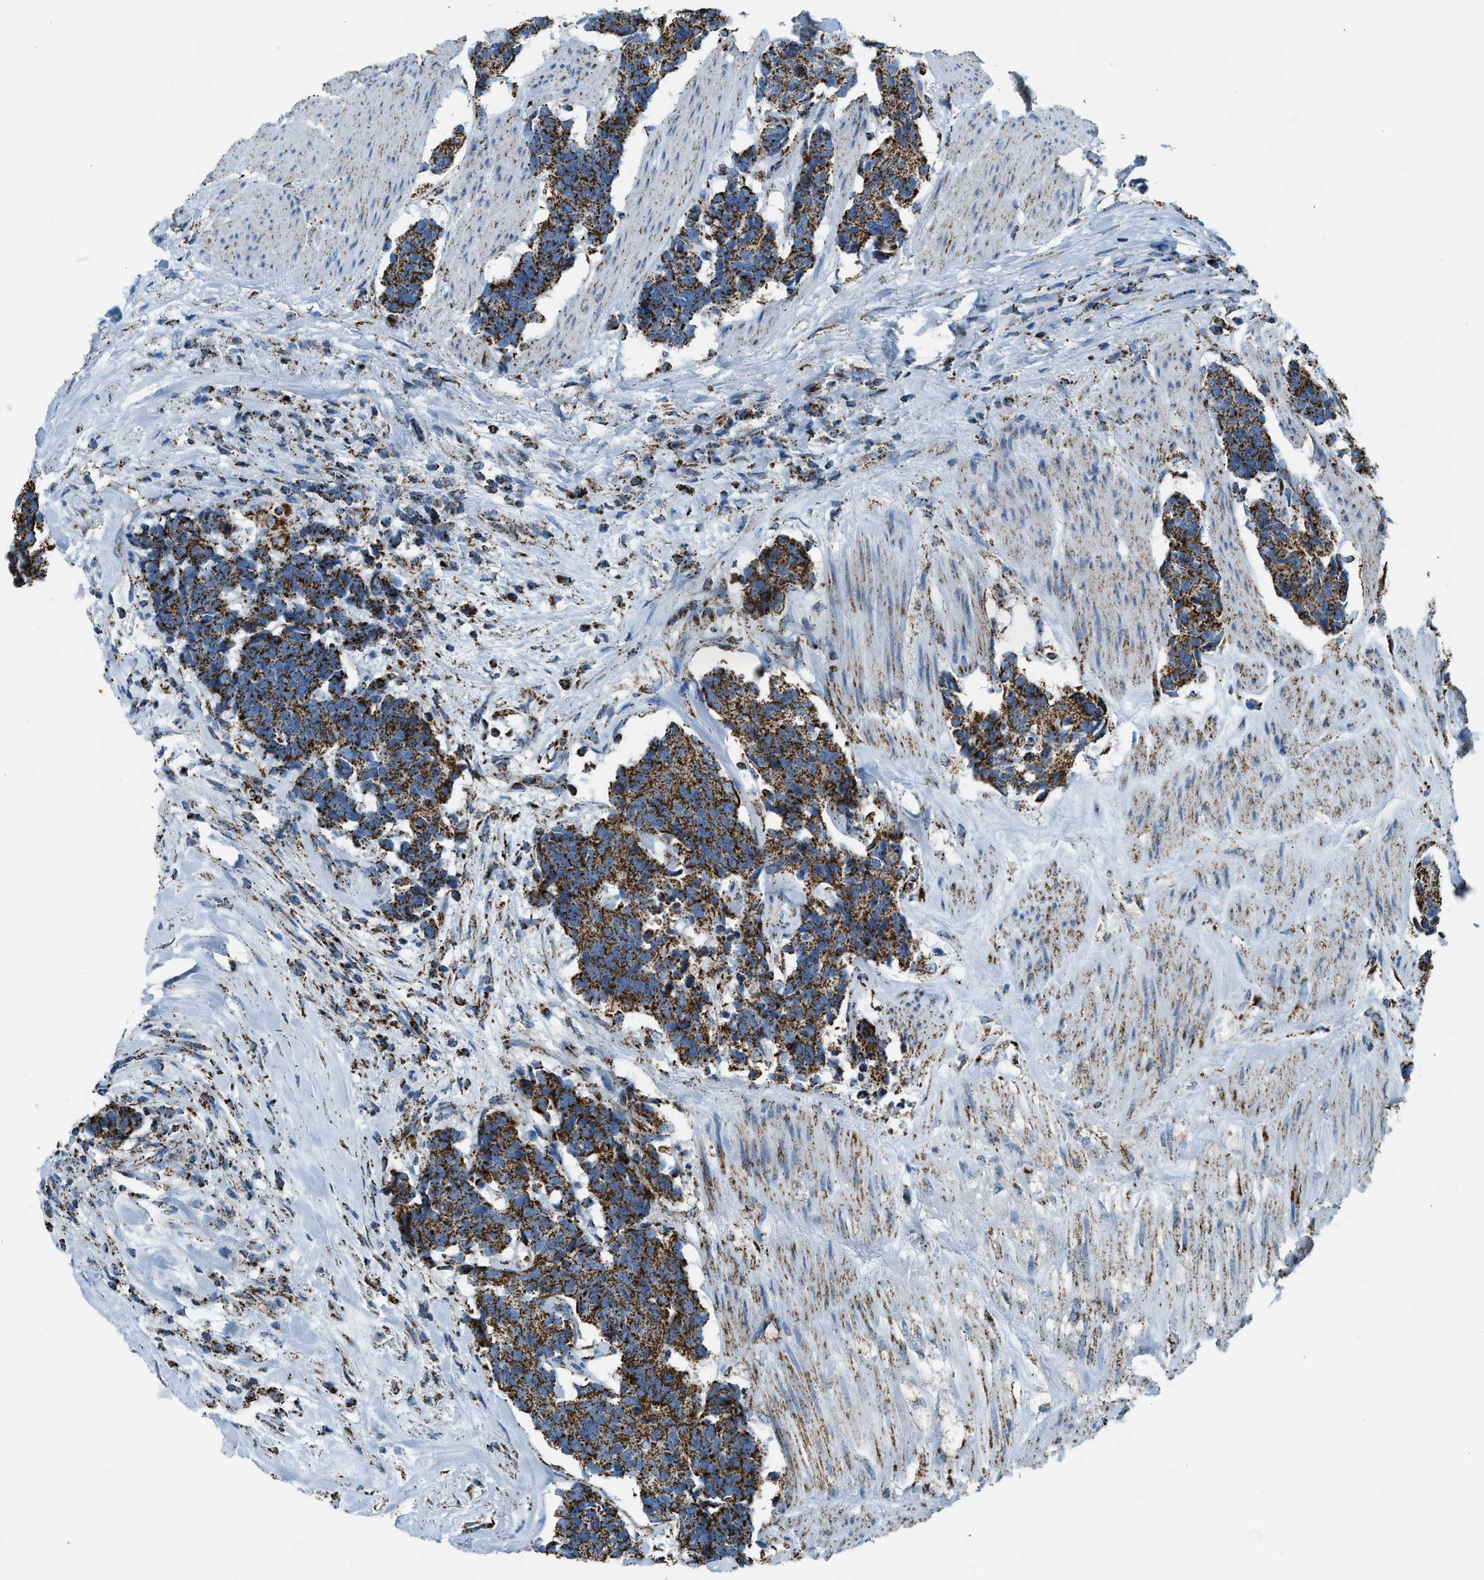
{"staining": {"intensity": "strong", "quantity": ">75%", "location": "cytoplasmic/membranous"}, "tissue": "carcinoid", "cell_type": "Tumor cells", "image_type": "cancer", "snomed": [{"axis": "morphology", "description": "Carcinoma, NOS"}, {"axis": "morphology", "description": "Carcinoid, malignant, NOS"}, {"axis": "topography", "description": "Urinary bladder"}], "caption": "Carcinoma was stained to show a protein in brown. There is high levels of strong cytoplasmic/membranous staining in about >75% of tumor cells.", "gene": "MDH2", "patient": {"sex": "male", "age": 57}}